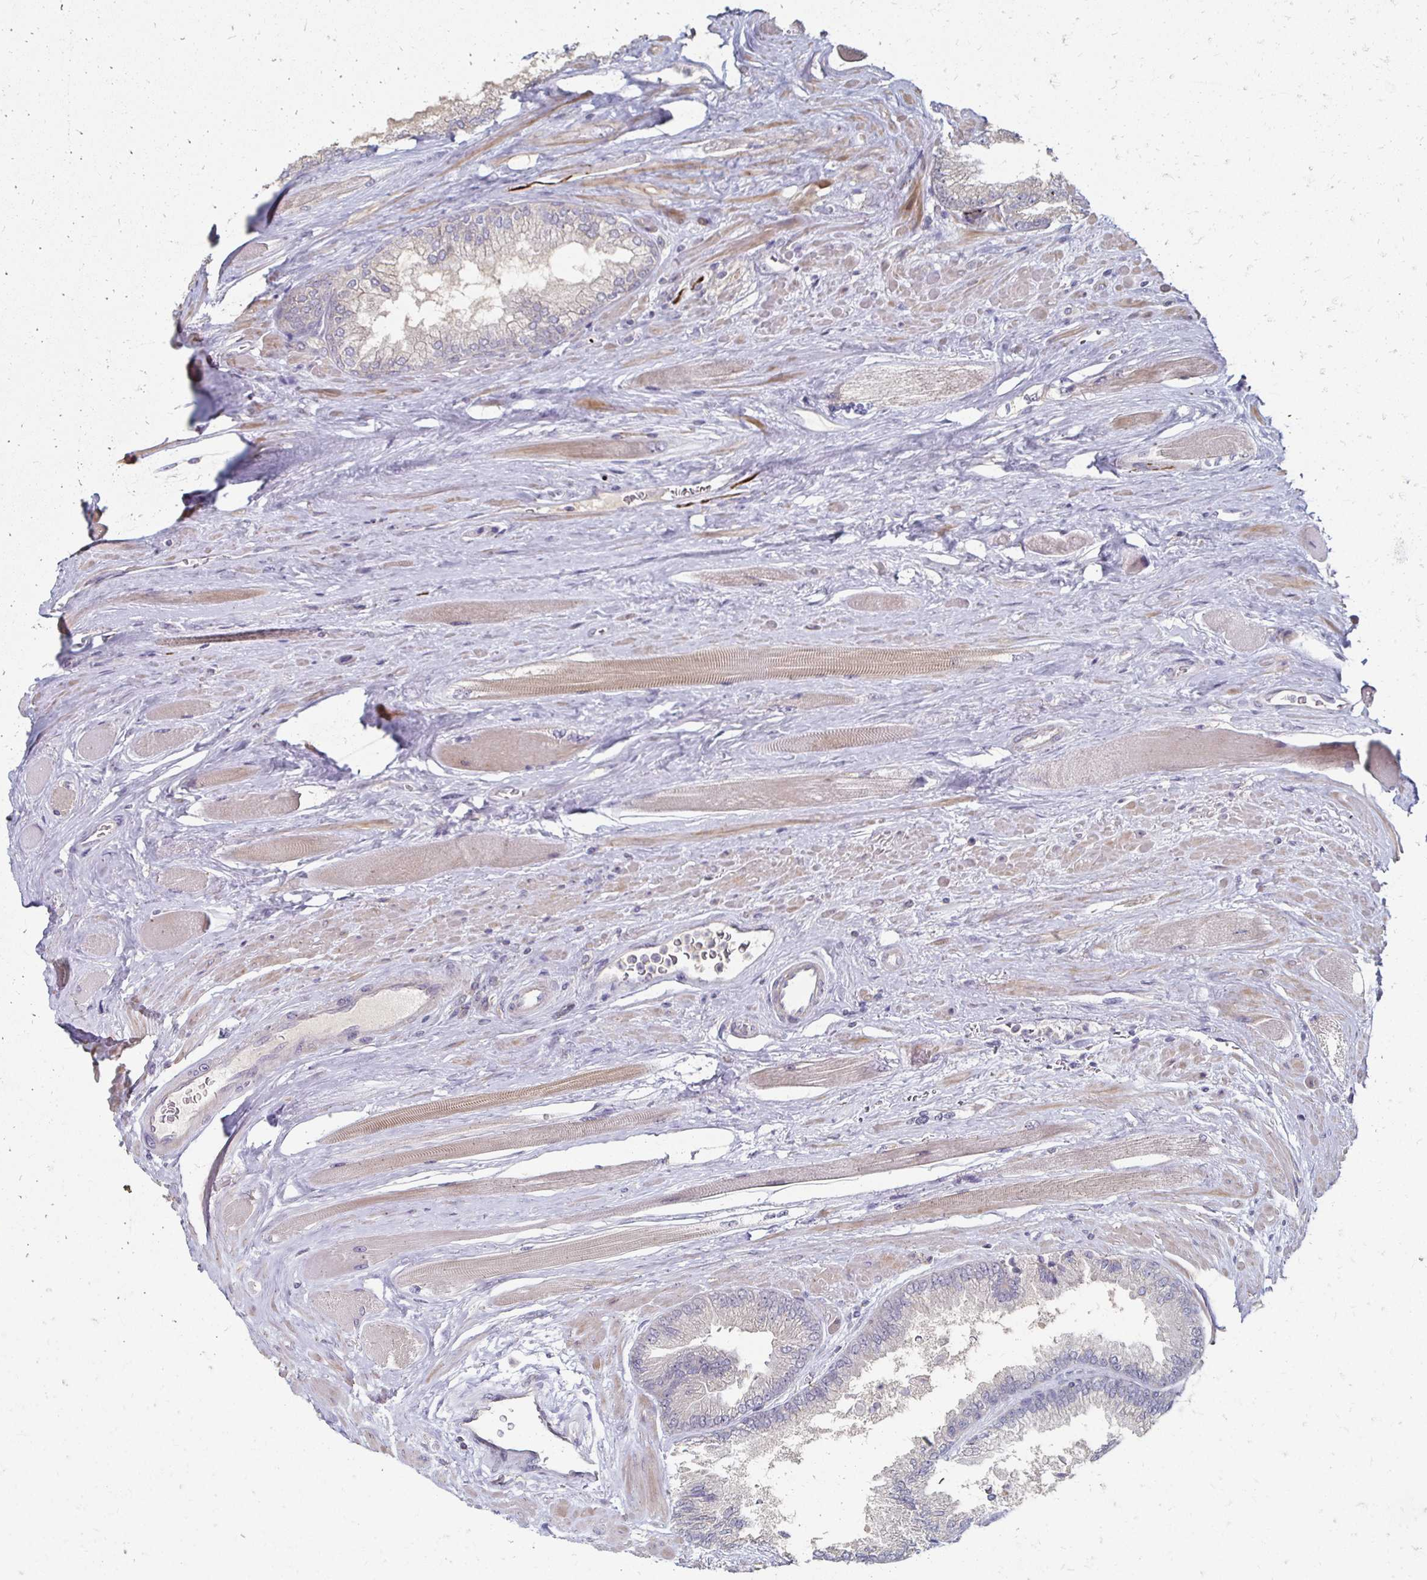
{"staining": {"intensity": "negative", "quantity": "none", "location": "none"}, "tissue": "prostate cancer", "cell_type": "Tumor cells", "image_type": "cancer", "snomed": [{"axis": "morphology", "description": "Adenocarcinoma, Low grade"}, {"axis": "topography", "description": "Prostate"}], "caption": "DAB (3,3'-diaminobenzidine) immunohistochemical staining of adenocarcinoma (low-grade) (prostate) displays no significant positivity in tumor cells. (Brightfield microscopy of DAB (3,3'-diaminobenzidine) immunohistochemistry (IHC) at high magnification).", "gene": "ZNF727", "patient": {"sex": "male", "age": 67}}